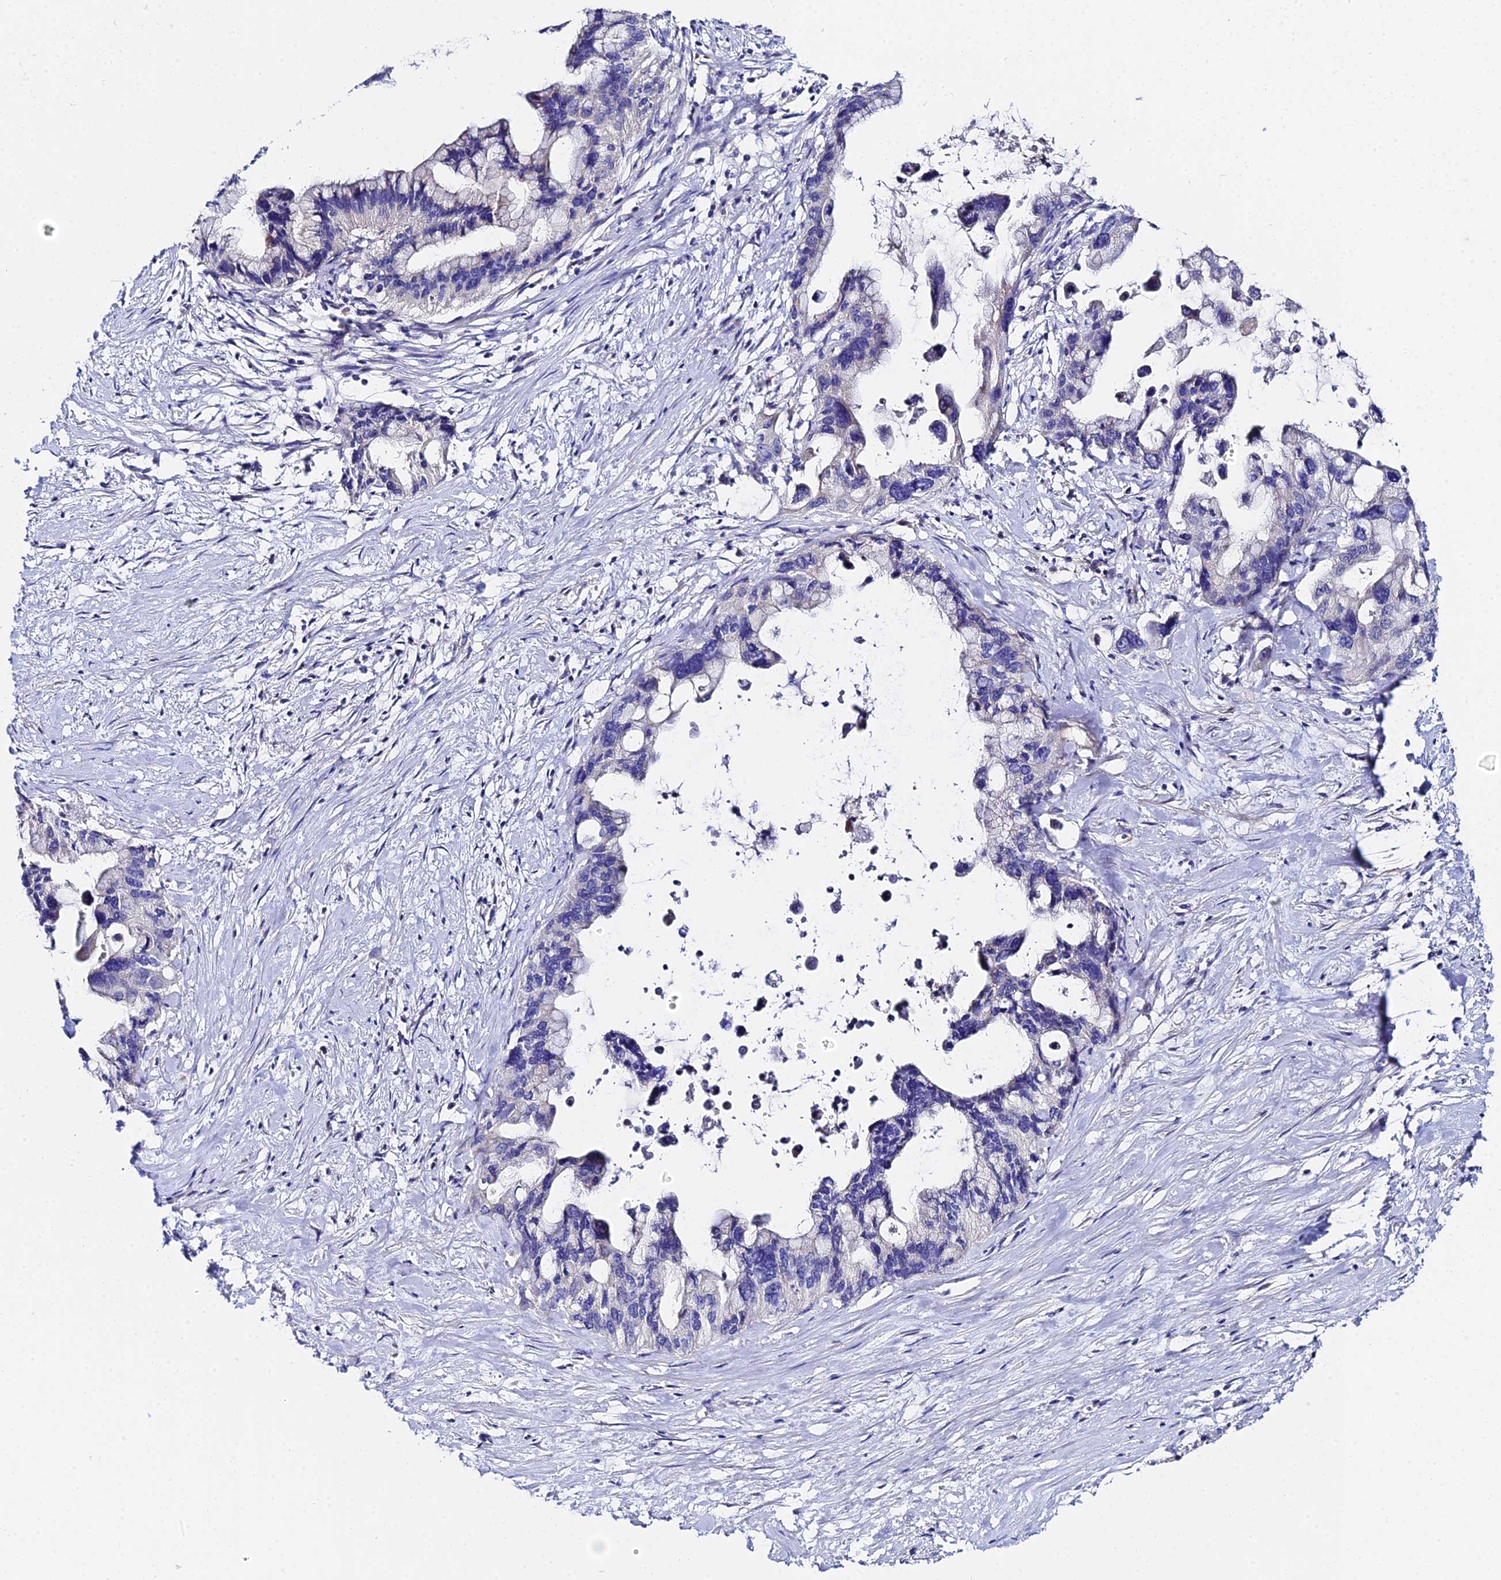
{"staining": {"intensity": "negative", "quantity": "none", "location": "none"}, "tissue": "pancreatic cancer", "cell_type": "Tumor cells", "image_type": "cancer", "snomed": [{"axis": "morphology", "description": "Adenocarcinoma, NOS"}, {"axis": "topography", "description": "Pancreas"}], "caption": "Pancreatic adenocarcinoma was stained to show a protein in brown. There is no significant staining in tumor cells.", "gene": "UBE2L3", "patient": {"sex": "female", "age": 83}}